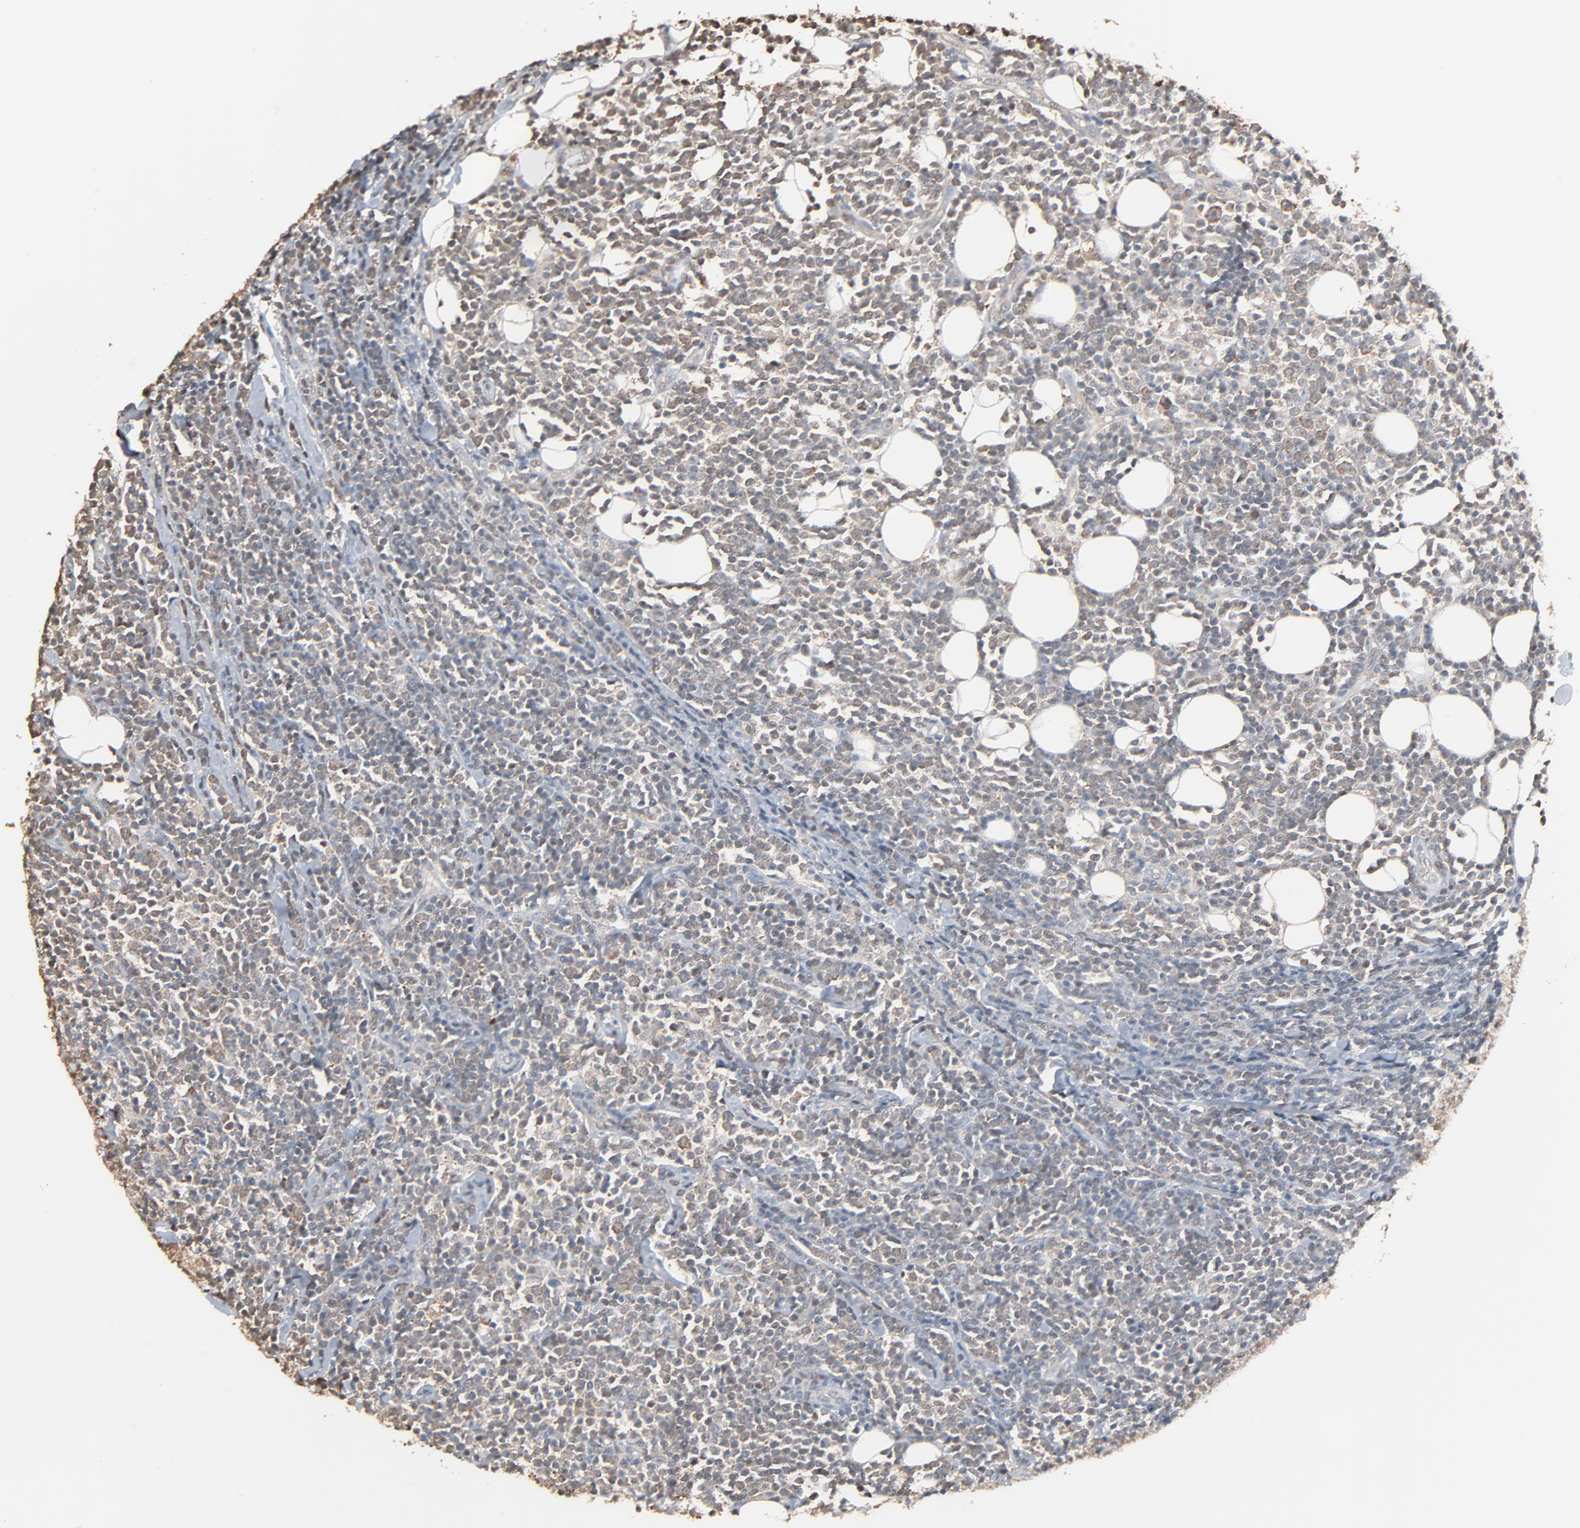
{"staining": {"intensity": "weak", "quantity": "25%-75%", "location": "nuclear"}, "tissue": "lymphoma", "cell_type": "Tumor cells", "image_type": "cancer", "snomed": [{"axis": "morphology", "description": "Malignant lymphoma, non-Hodgkin's type, Low grade"}, {"axis": "topography", "description": "Soft tissue"}], "caption": "Weak nuclear staining is seen in approximately 25%-75% of tumor cells in malignant lymphoma, non-Hodgkin's type (low-grade).", "gene": "CCT5", "patient": {"sex": "male", "age": 92}}